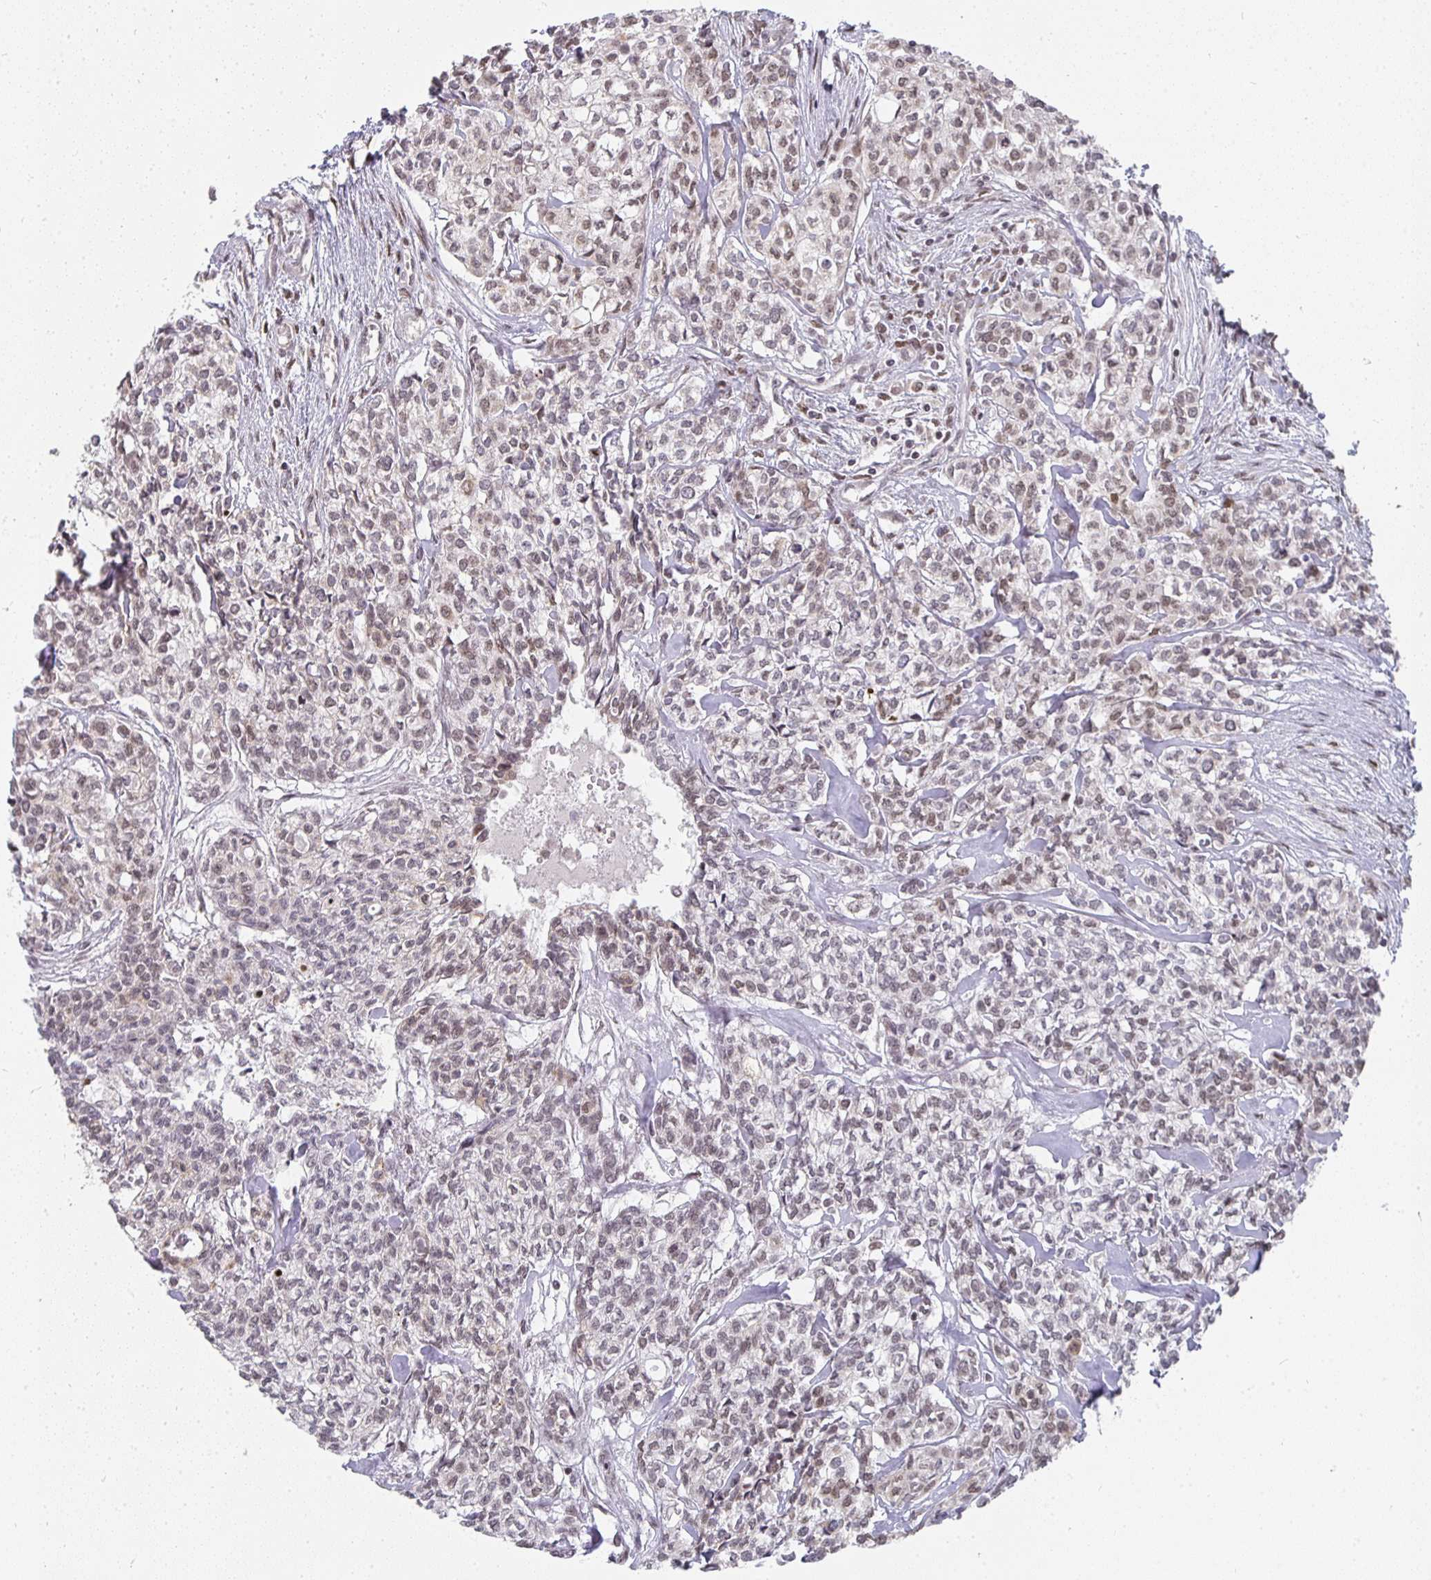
{"staining": {"intensity": "weak", "quantity": "25%-75%", "location": "nuclear"}, "tissue": "head and neck cancer", "cell_type": "Tumor cells", "image_type": "cancer", "snomed": [{"axis": "morphology", "description": "Adenocarcinoma, NOS"}, {"axis": "topography", "description": "Head-Neck"}], "caption": "Immunohistochemical staining of head and neck cancer (adenocarcinoma) demonstrates weak nuclear protein positivity in about 25%-75% of tumor cells.", "gene": "SMARCA2", "patient": {"sex": "male", "age": 81}}